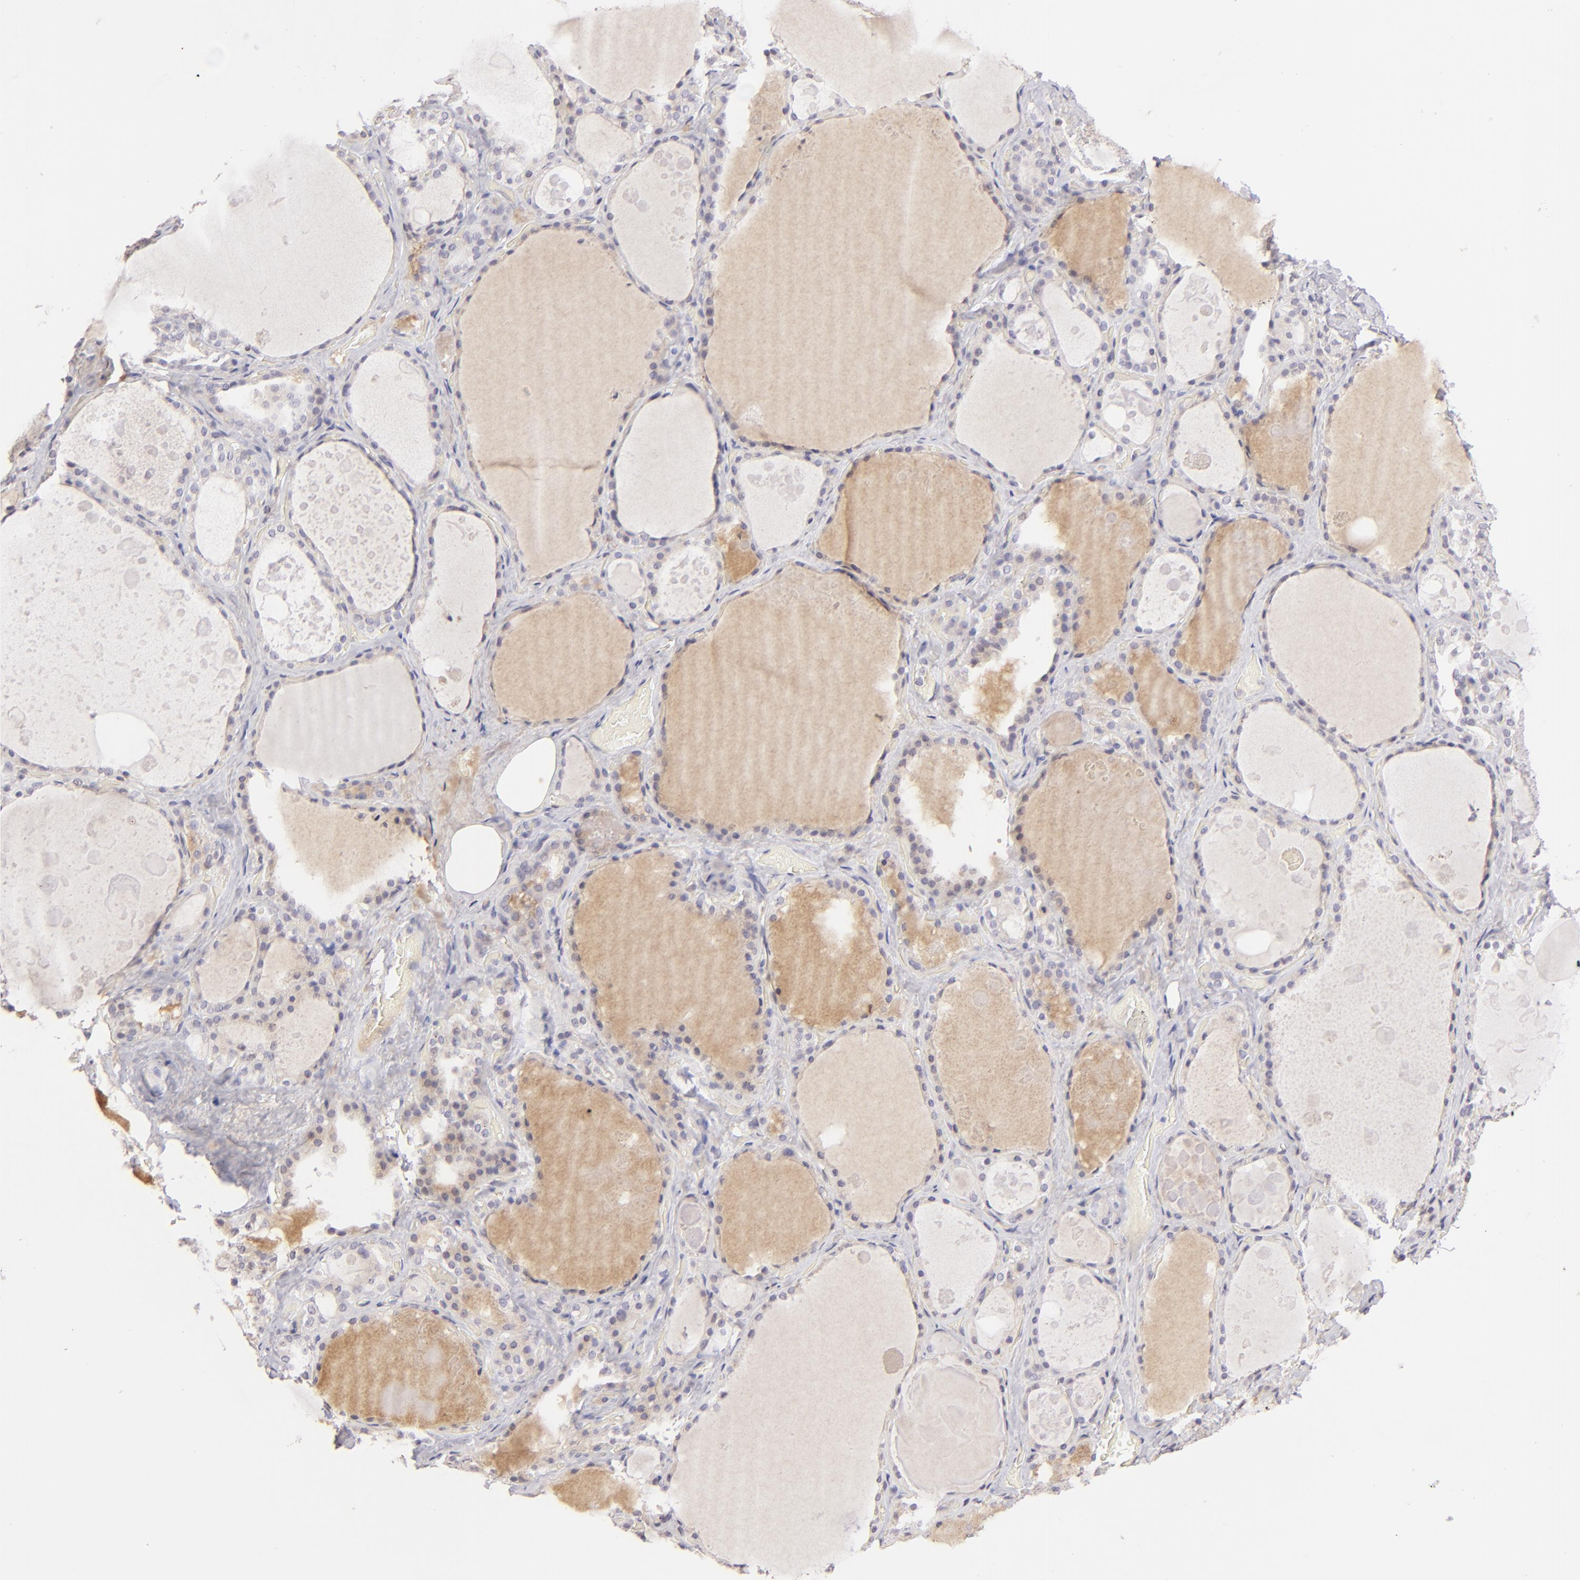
{"staining": {"intensity": "negative", "quantity": "none", "location": "none"}, "tissue": "thyroid gland", "cell_type": "Glandular cells", "image_type": "normal", "snomed": [{"axis": "morphology", "description": "Normal tissue, NOS"}, {"axis": "topography", "description": "Thyroid gland"}], "caption": "This is an IHC image of unremarkable thyroid gland. There is no expression in glandular cells.", "gene": "MAGEA1", "patient": {"sex": "male", "age": 61}}